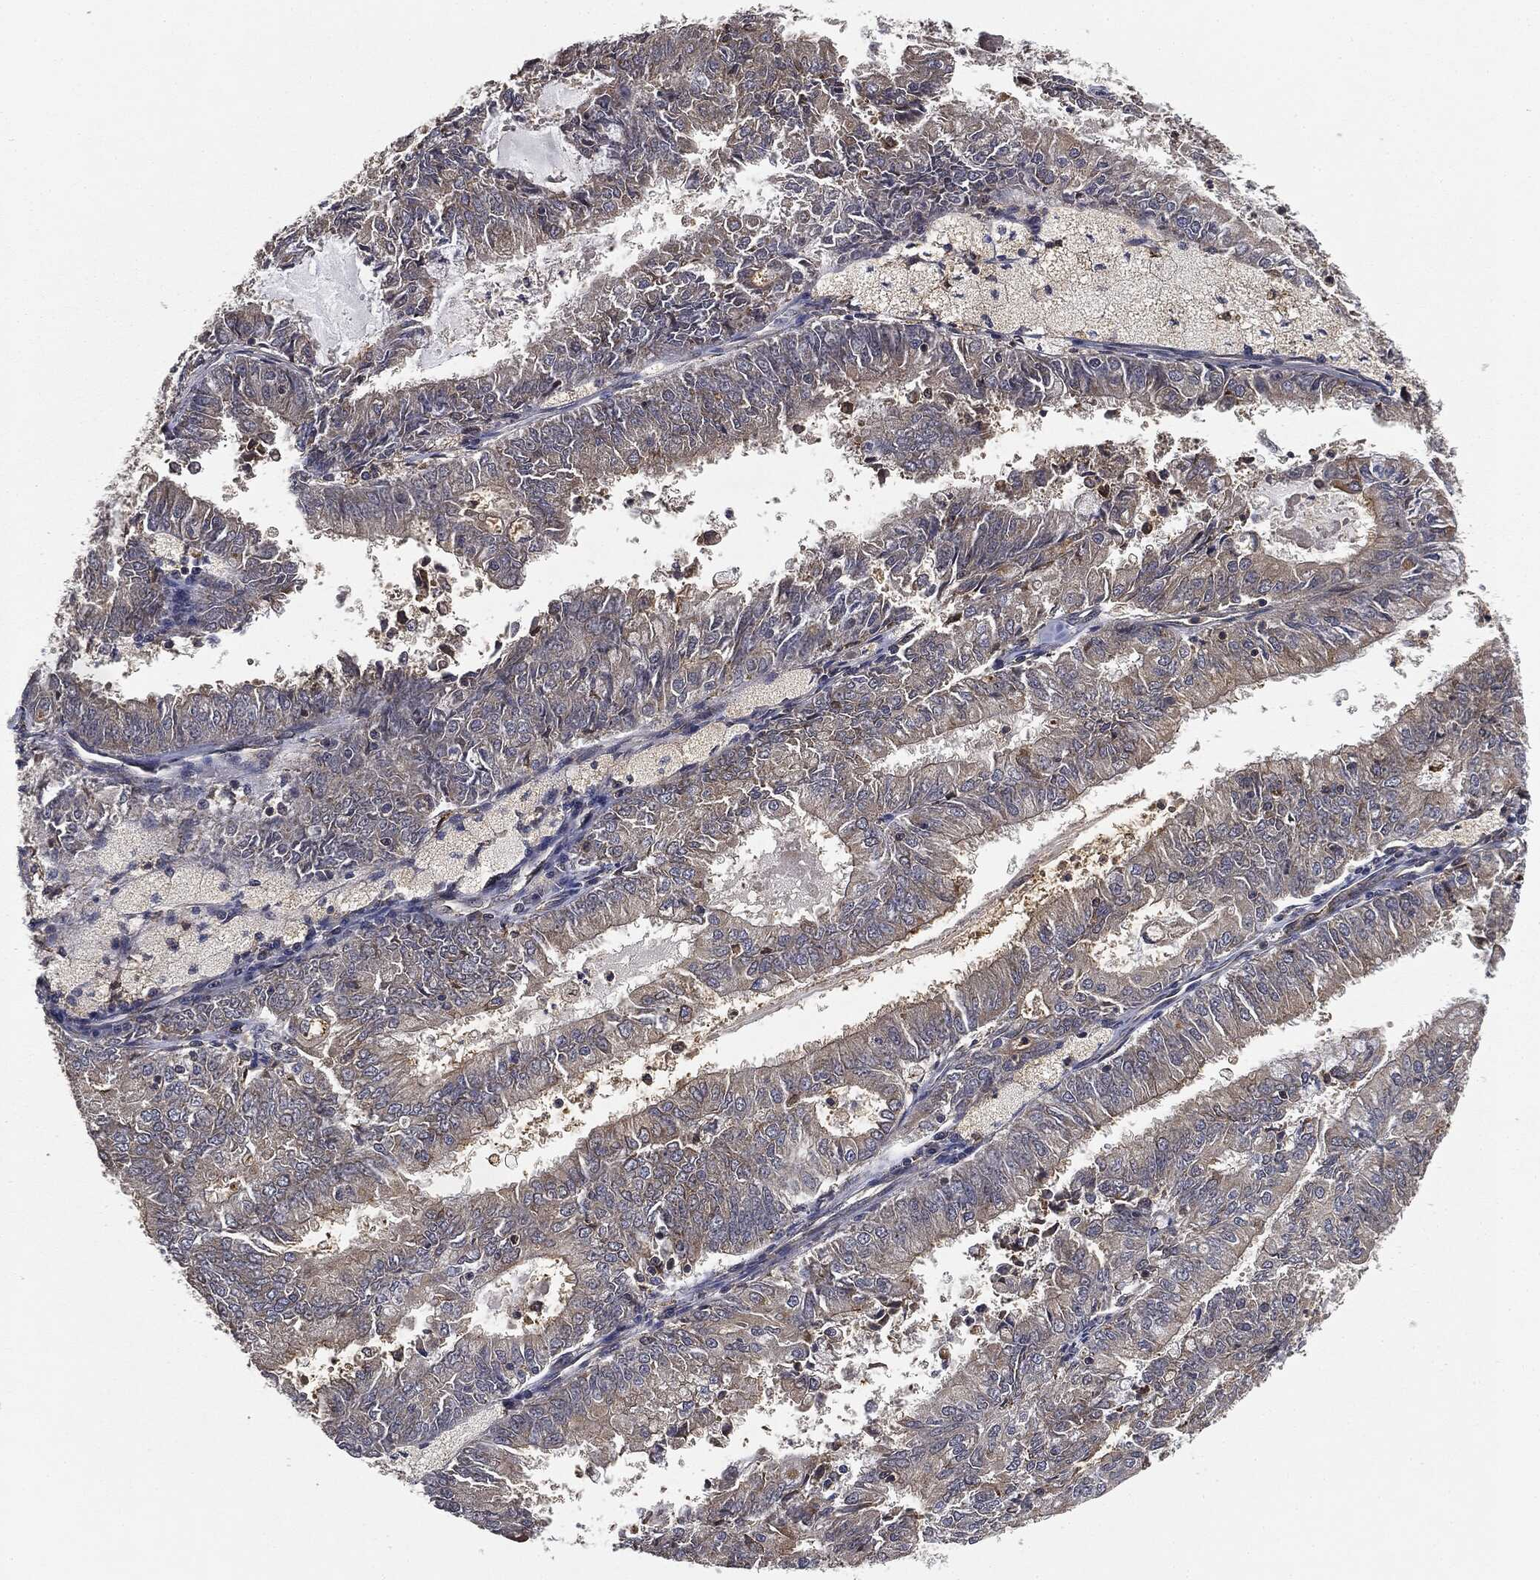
{"staining": {"intensity": "weak", "quantity": "<25%", "location": "cytoplasmic/membranous"}, "tissue": "endometrial cancer", "cell_type": "Tumor cells", "image_type": "cancer", "snomed": [{"axis": "morphology", "description": "Adenocarcinoma, NOS"}, {"axis": "topography", "description": "Endometrium"}], "caption": "DAB immunohistochemical staining of adenocarcinoma (endometrial) shows no significant expression in tumor cells. (Stains: DAB (3,3'-diaminobenzidine) immunohistochemistry with hematoxylin counter stain, Microscopy: brightfield microscopy at high magnification).", "gene": "MIER2", "patient": {"sex": "female", "age": 57}}